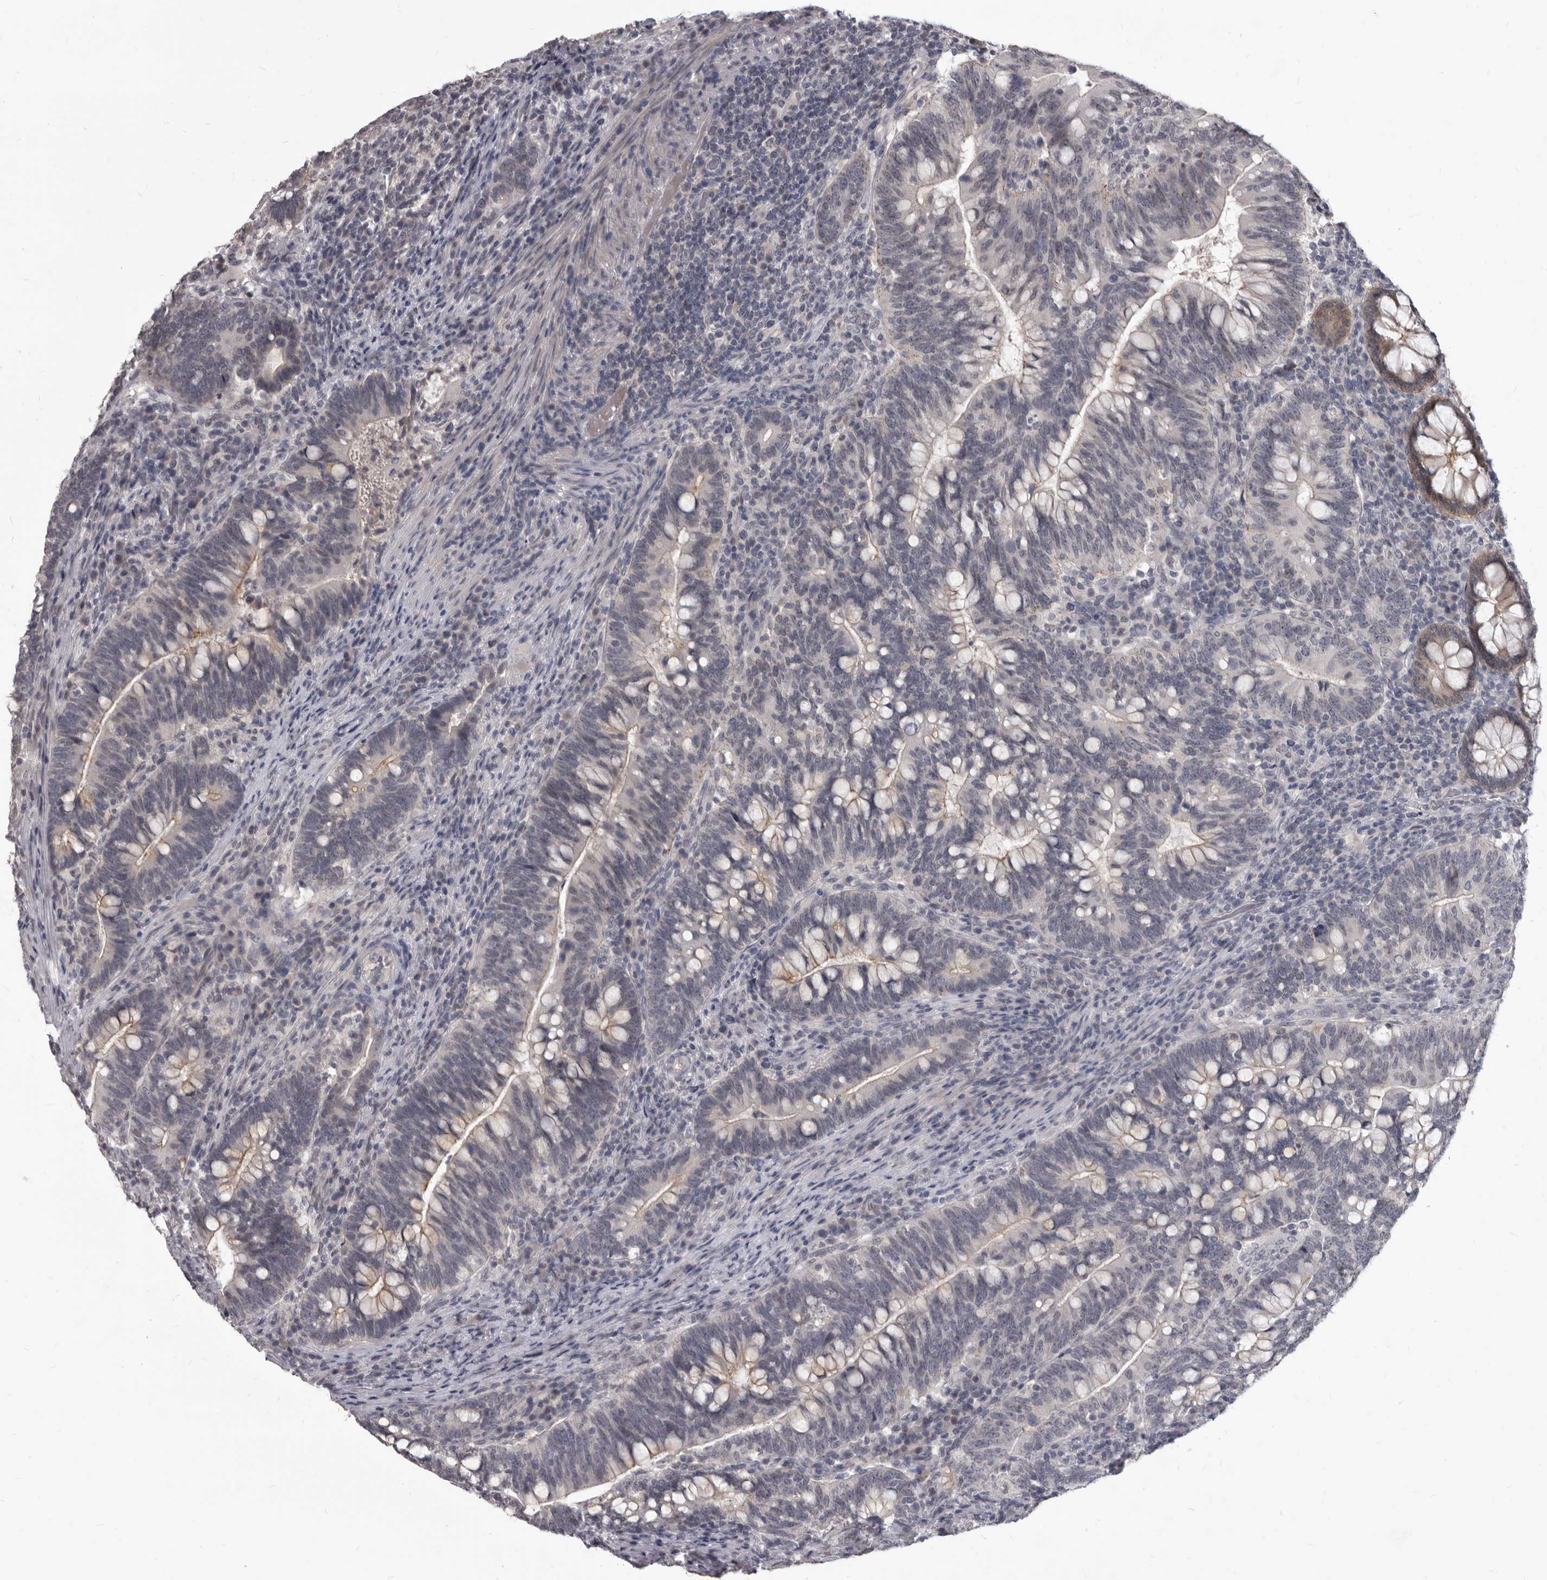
{"staining": {"intensity": "negative", "quantity": "none", "location": "none"}, "tissue": "colorectal cancer", "cell_type": "Tumor cells", "image_type": "cancer", "snomed": [{"axis": "morphology", "description": "Adenocarcinoma, NOS"}, {"axis": "topography", "description": "Colon"}], "caption": "An IHC photomicrograph of colorectal adenocarcinoma is shown. There is no staining in tumor cells of colorectal adenocarcinoma.", "gene": "SULT1E1", "patient": {"sex": "female", "age": 66}}